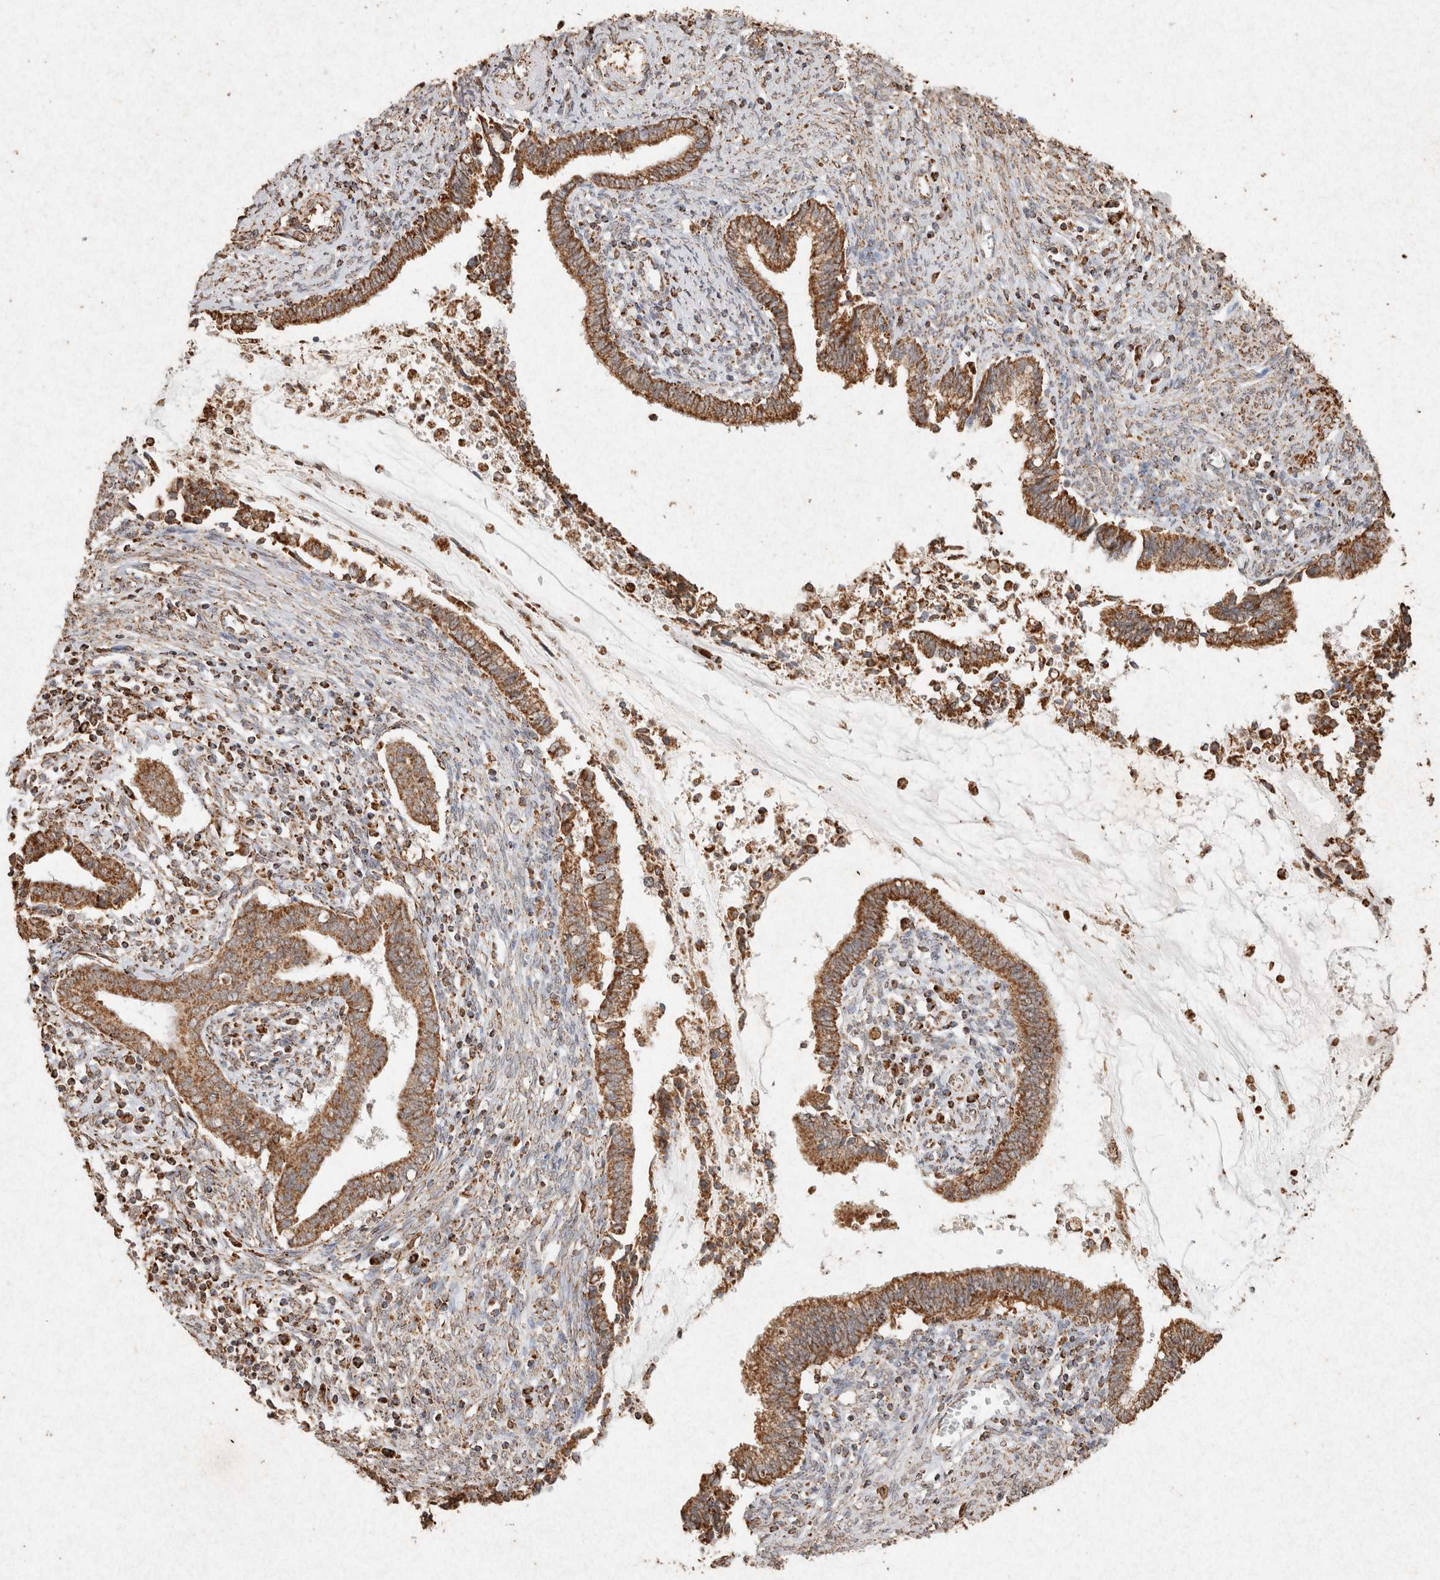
{"staining": {"intensity": "strong", "quantity": ">75%", "location": "cytoplasmic/membranous"}, "tissue": "cervical cancer", "cell_type": "Tumor cells", "image_type": "cancer", "snomed": [{"axis": "morphology", "description": "Adenocarcinoma, NOS"}, {"axis": "topography", "description": "Cervix"}], "caption": "Immunohistochemical staining of cervical cancer (adenocarcinoma) displays high levels of strong cytoplasmic/membranous protein staining in approximately >75% of tumor cells. (Stains: DAB in brown, nuclei in blue, Microscopy: brightfield microscopy at high magnification).", "gene": "SDC2", "patient": {"sex": "female", "age": 44}}